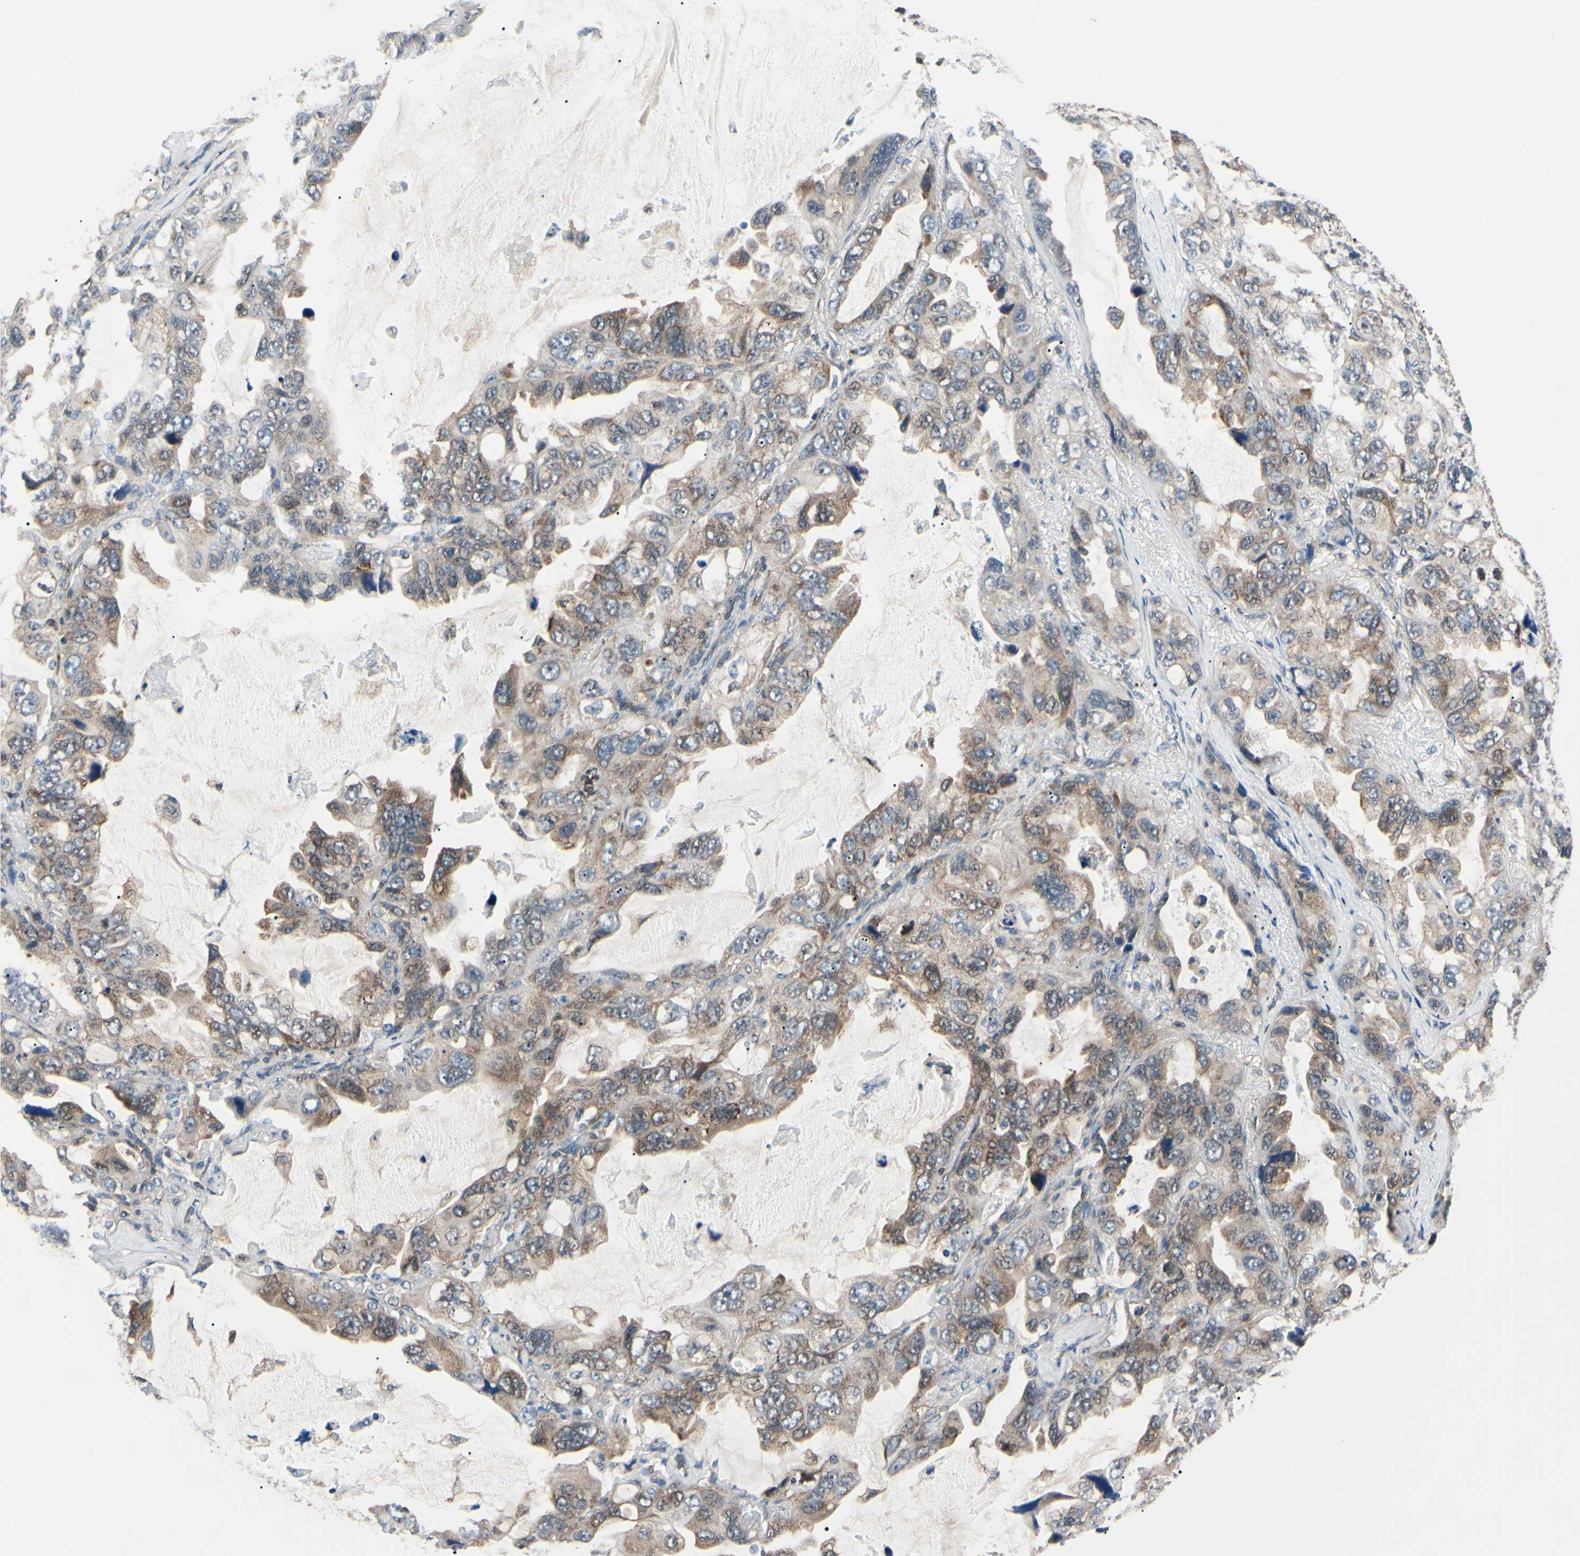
{"staining": {"intensity": "moderate", "quantity": "25%-75%", "location": "cytoplasmic/membranous"}, "tissue": "lung cancer", "cell_type": "Tumor cells", "image_type": "cancer", "snomed": [{"axis": "morphology", "description": "Squamous cell carcinoma, NOS"}, {"axis": "topography", "description": "Lung"}], "caption": "Squamous cell carcinoma (lung) tissue shows moderate cytoplasmic/membranous staining in about 25%-75% of tumor cells, visualized by immunohistochemistry.", "gene": "MAPRE1", "patient": {"sex": "female", "age": 73}}